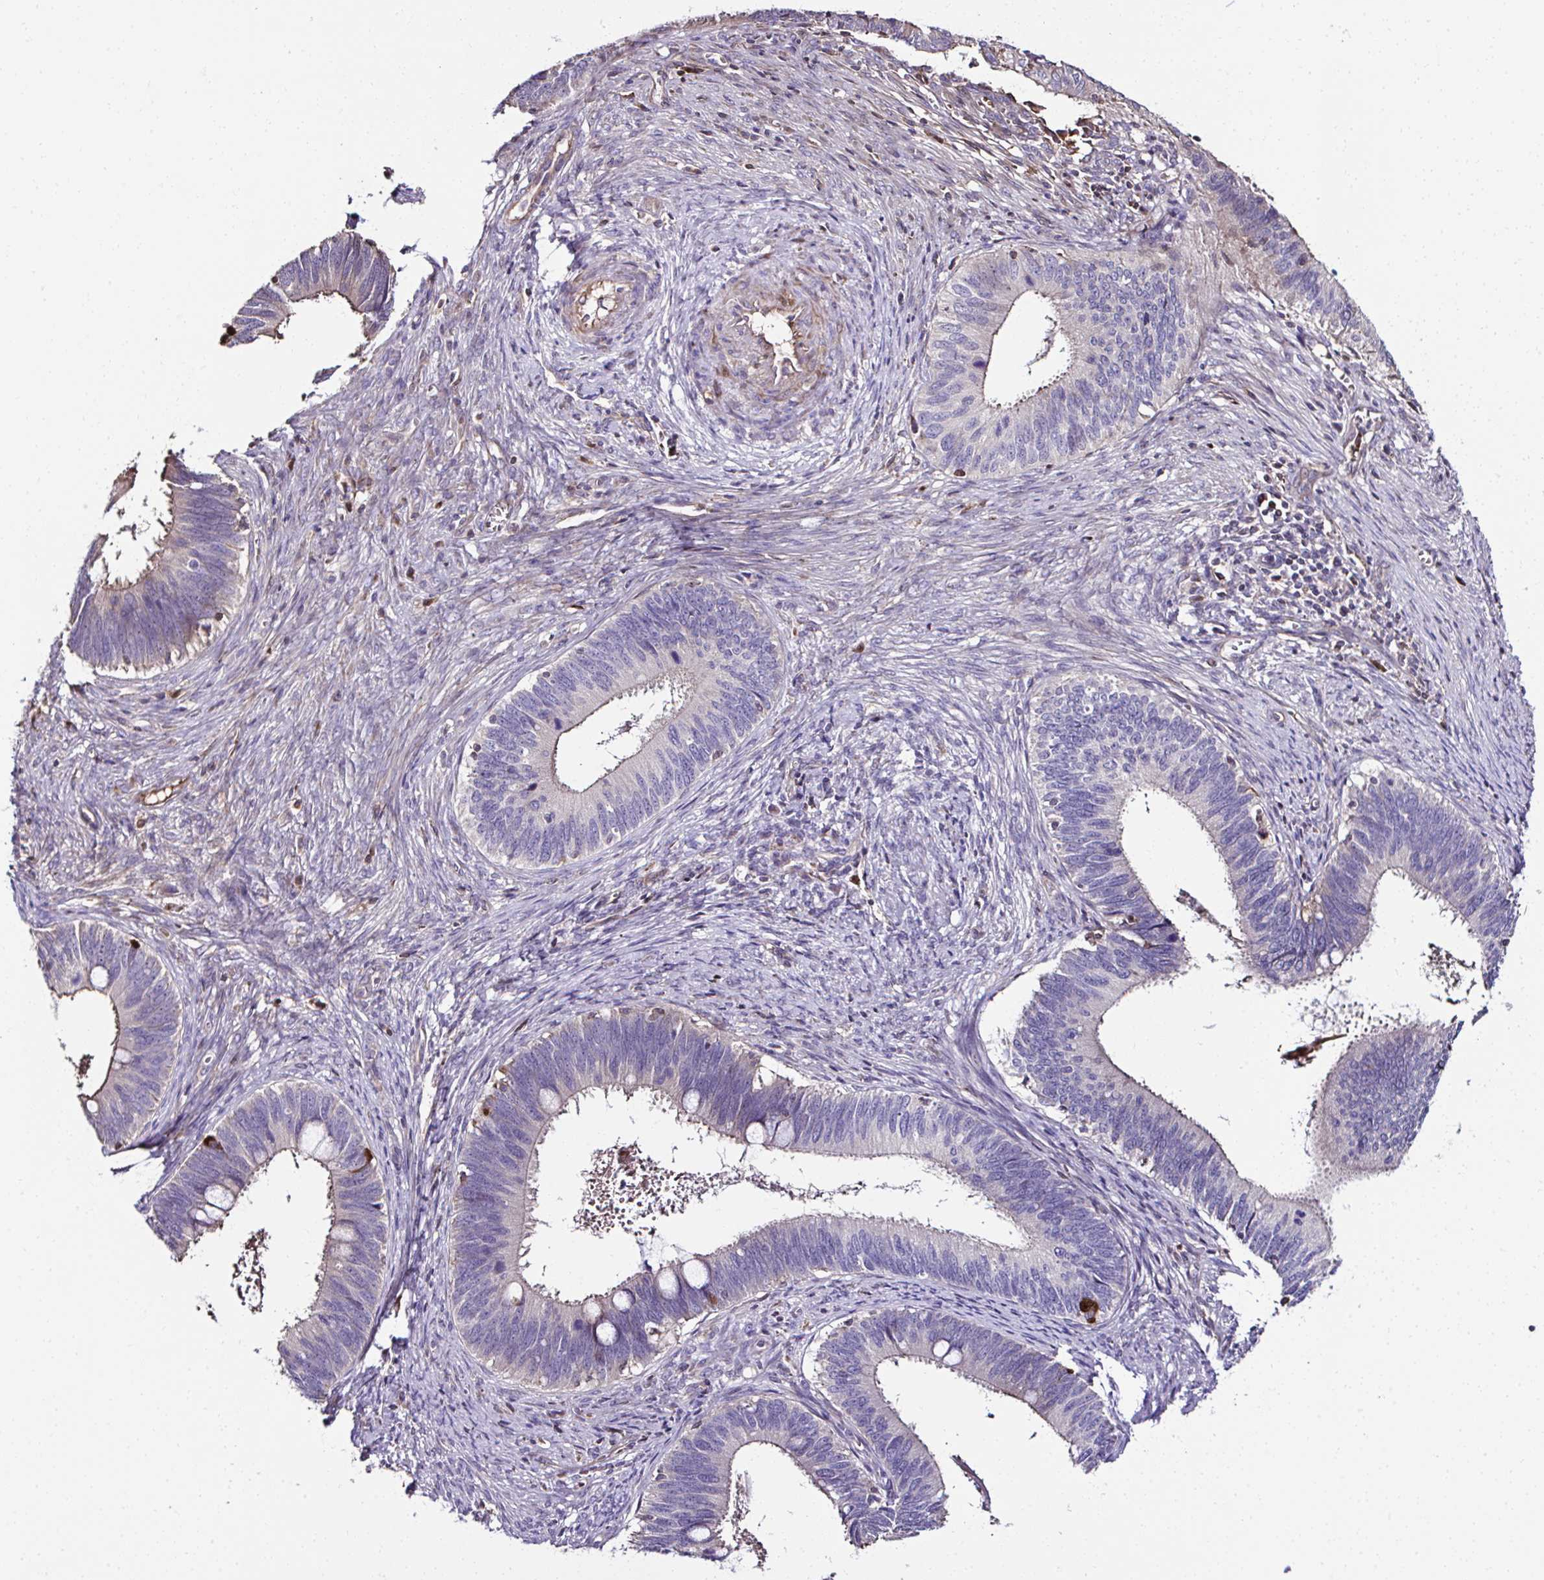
{"staining": {"intensity": "negative", "quantity": "none", "location": "none"}, "tissue": "cervical cancer", "cell_type": "Tumor cells", "image_type": "cancer", "snomed": [{"axis": "morphology", "description": "Adenocarcinoma, NOS"}, {"axis": "topography", "description": "Cervix"}], "caption": "This is a micrograph of immunohistochemistry (IHC) staining of cervical cancer, which shows no staining in tumor cells. The staining is performed using DAB (3,3'-diaminobenzidine) brown chromogen with nuclei counter-stained in using hematoxylin.", "gene": "CCDC85C", "patient": {"sex": "female", "age": 42}}